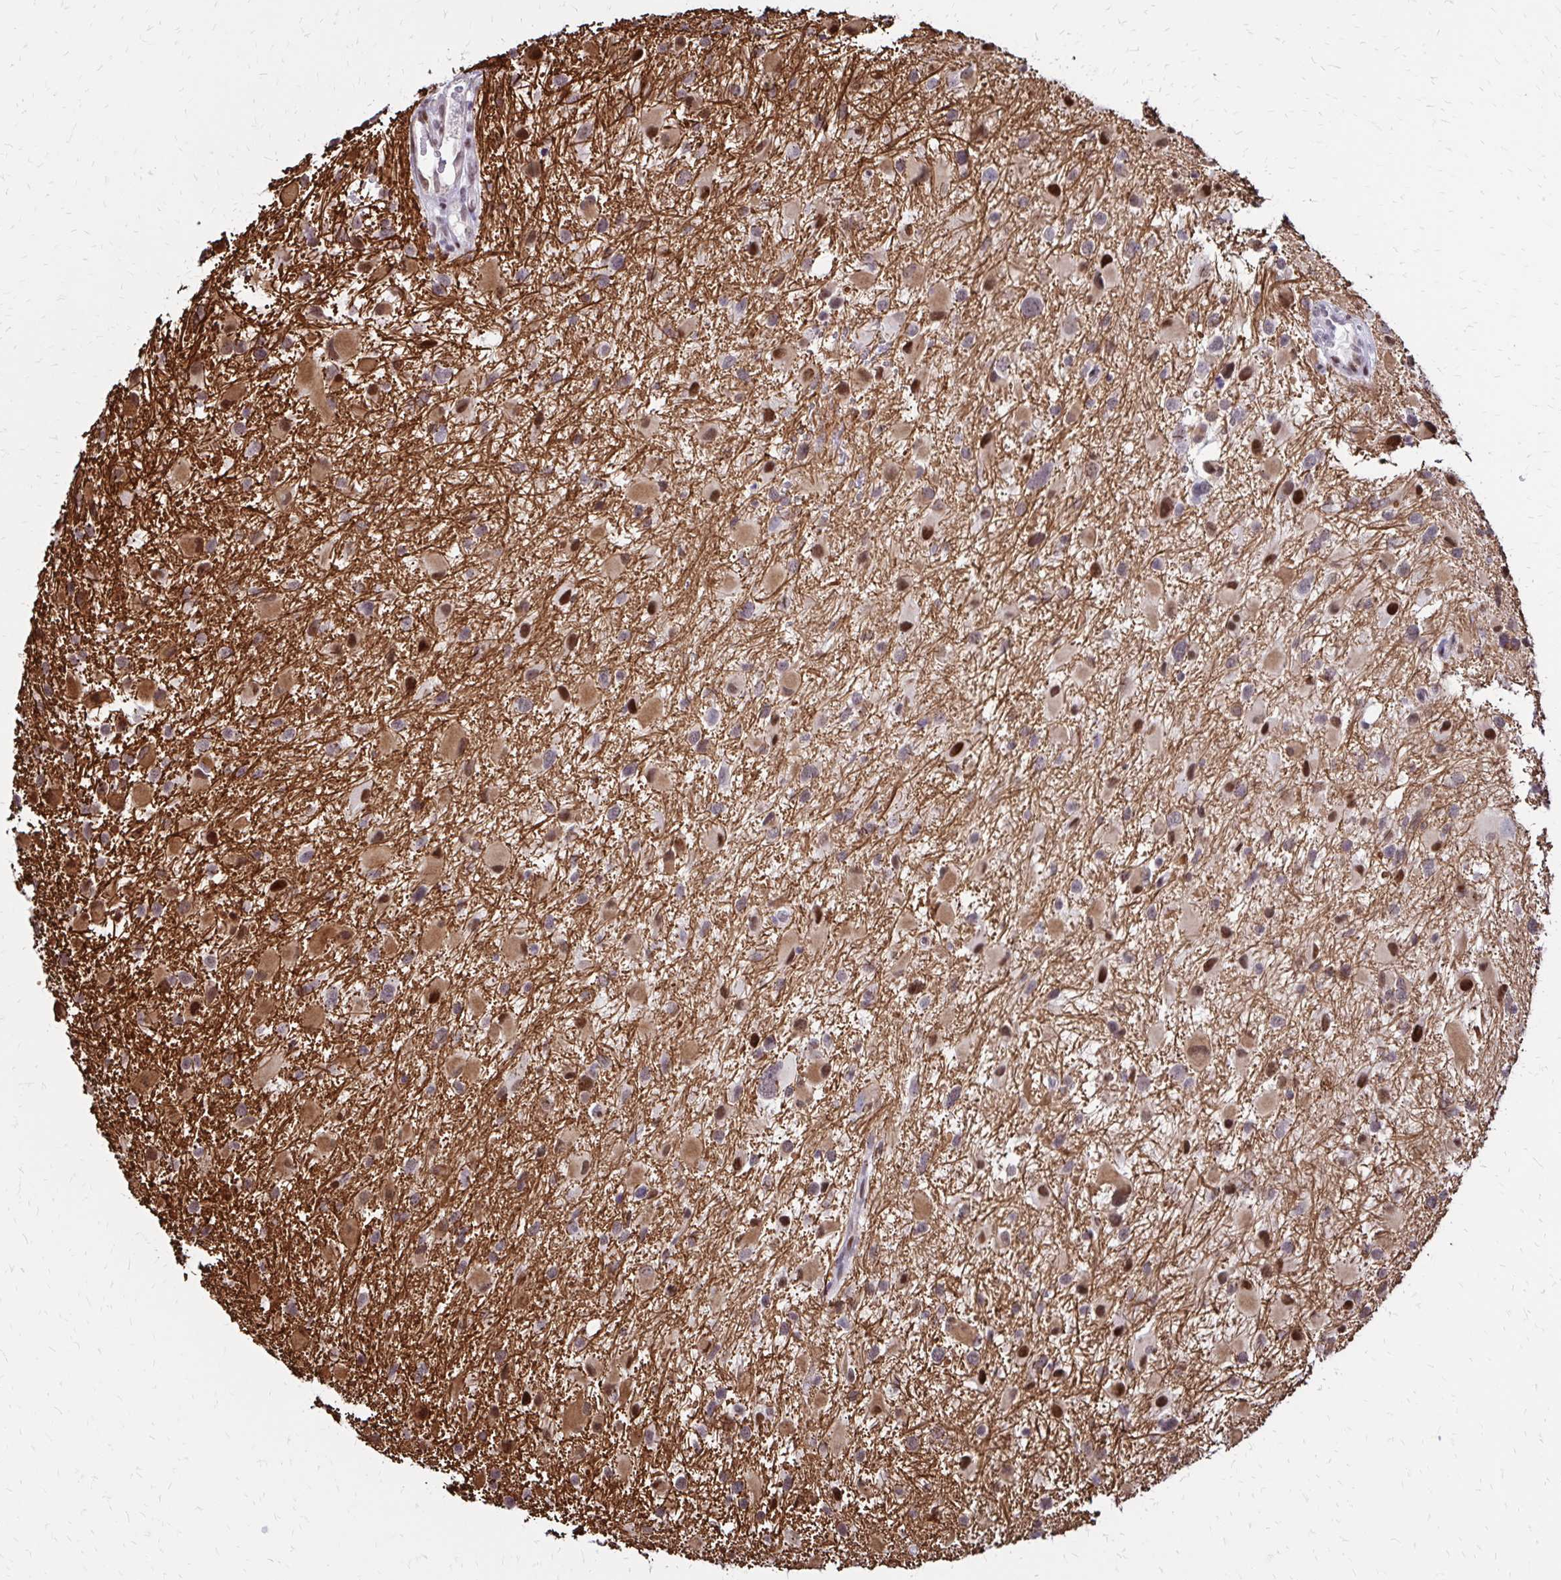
{"staining": {"intensity": "moderate", "quantity": "25%-75%", "location": "cytoplasmic/membranous,nuclear"}, "tissue": "glioma", "cell_type": "Tumor cells", "image_type": "cancer", "snomed": [{"axis": "morphology", "description": "Glioma, malignant, High grade"}, {"axis": "topography", "description": "Brain"}], "caption": "IHC of malignant glioma (high-grade) exhibits medium levels of moderate cytoplasmic/membranous and nuclear positivity in approximately 25%-75% of tumor cells.", "gene": "TOB1", "patient": {"sex": "female", "age": 40}}